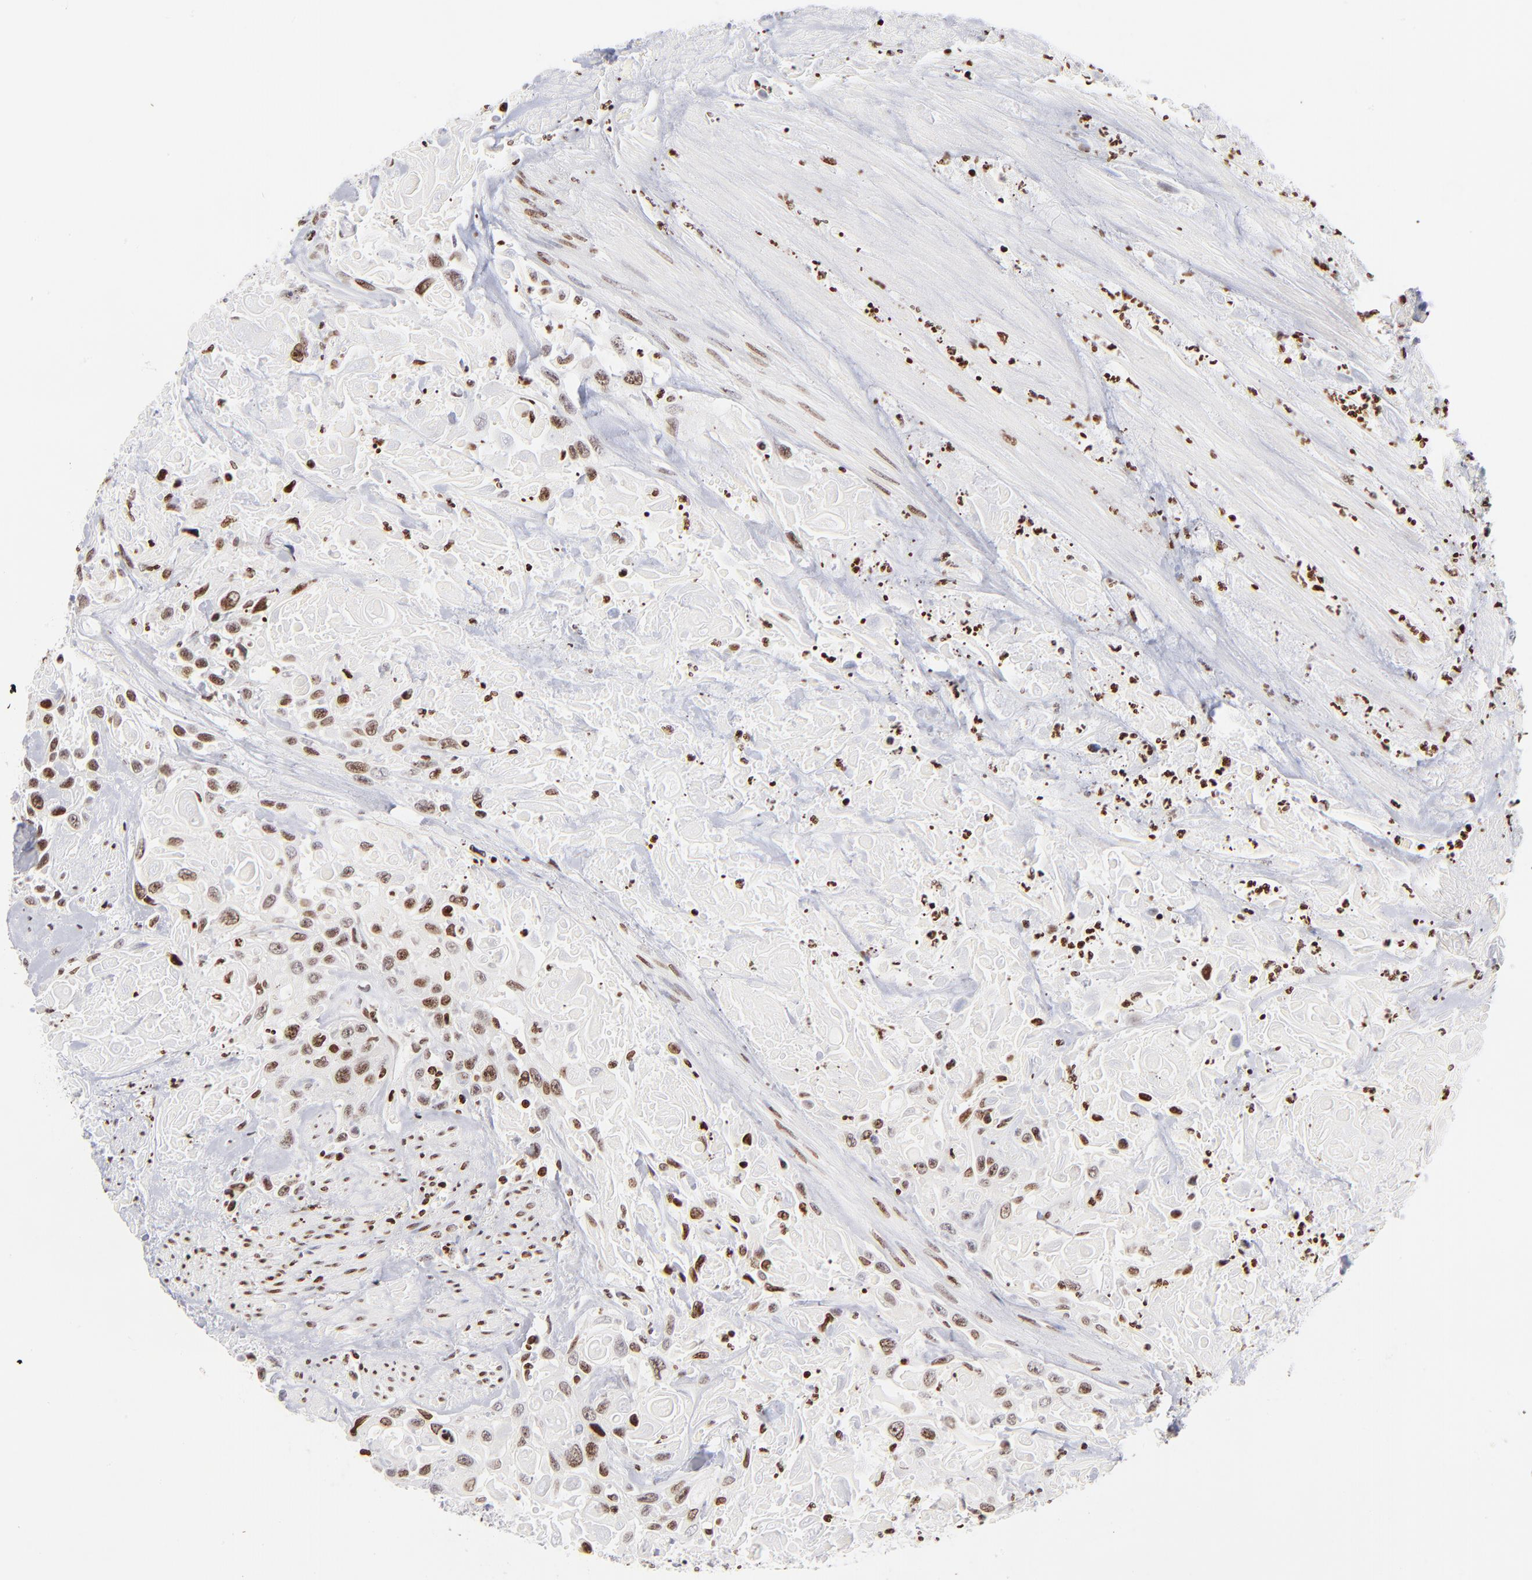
{"staining": {"intensity": "moderate", "quantity": ">75%", "location": "nuclear"}, "tissue": "urothelial cancer", "cell_type": "Tumor cells", "image_type": "cancer", "snomed": [{"axis": "morphology", "description": "Urothelial carcinoma, High grade"}, {"axis": "topography", "description": "Urinary bladder"}], "caption": "A photomicrograph of high-grade urothelial carcinoma stained for a protein reveals moderate nuclear brown staining in tumor cells.", "gene": "RTL4", "patient": {"sex": "female", "age": 84}}